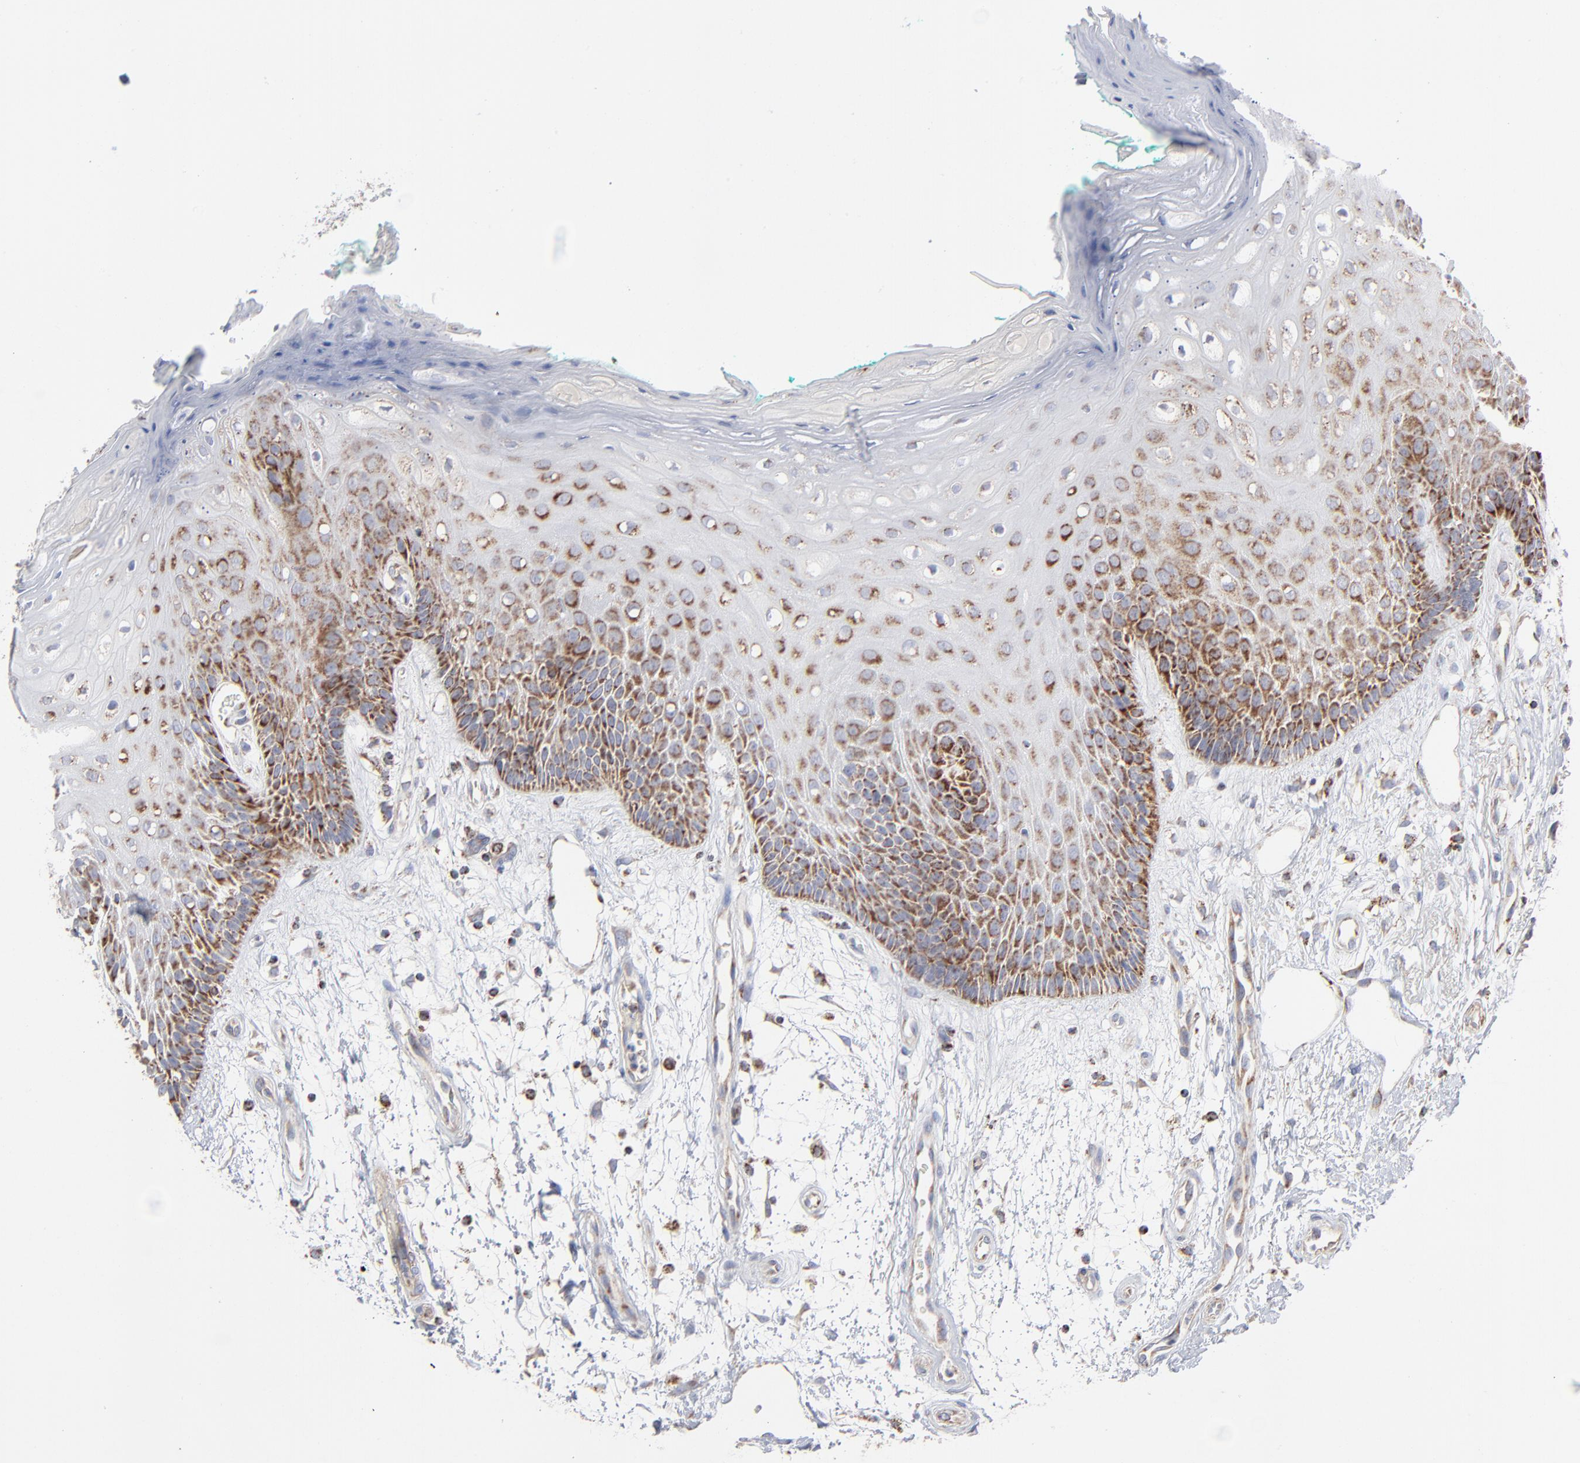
{"staining": {"intensity": "strong", "quantity": ">75%", "location": "cytoplasmic/membranous"}, "tissue": "oral mucosa", "cell_type": "Squamous epithelial cells", "image_type": "normal", "snomed": [{"axis": "morphology", "description": "Normal tissue, NOS"}, {"axis": "morphology", "description": "Squamous cell carcinoma, NOS"}, {"axis": "topography", "description": "Skeletal muscle"}, {"axis": "topography", "description": "Oral tissue"}, {"axis": "topography", "description": "Head-Neck"}], "caption": "Oral mucosa stained with DAB (3,3'-diaminobenzidine) IHC shows high levels of strong cytoplasmic/membranous staining in about >75% of squamous epithelial cells.", "gene": "ASB3", "patient": {"sex": "female", "age": 84}}